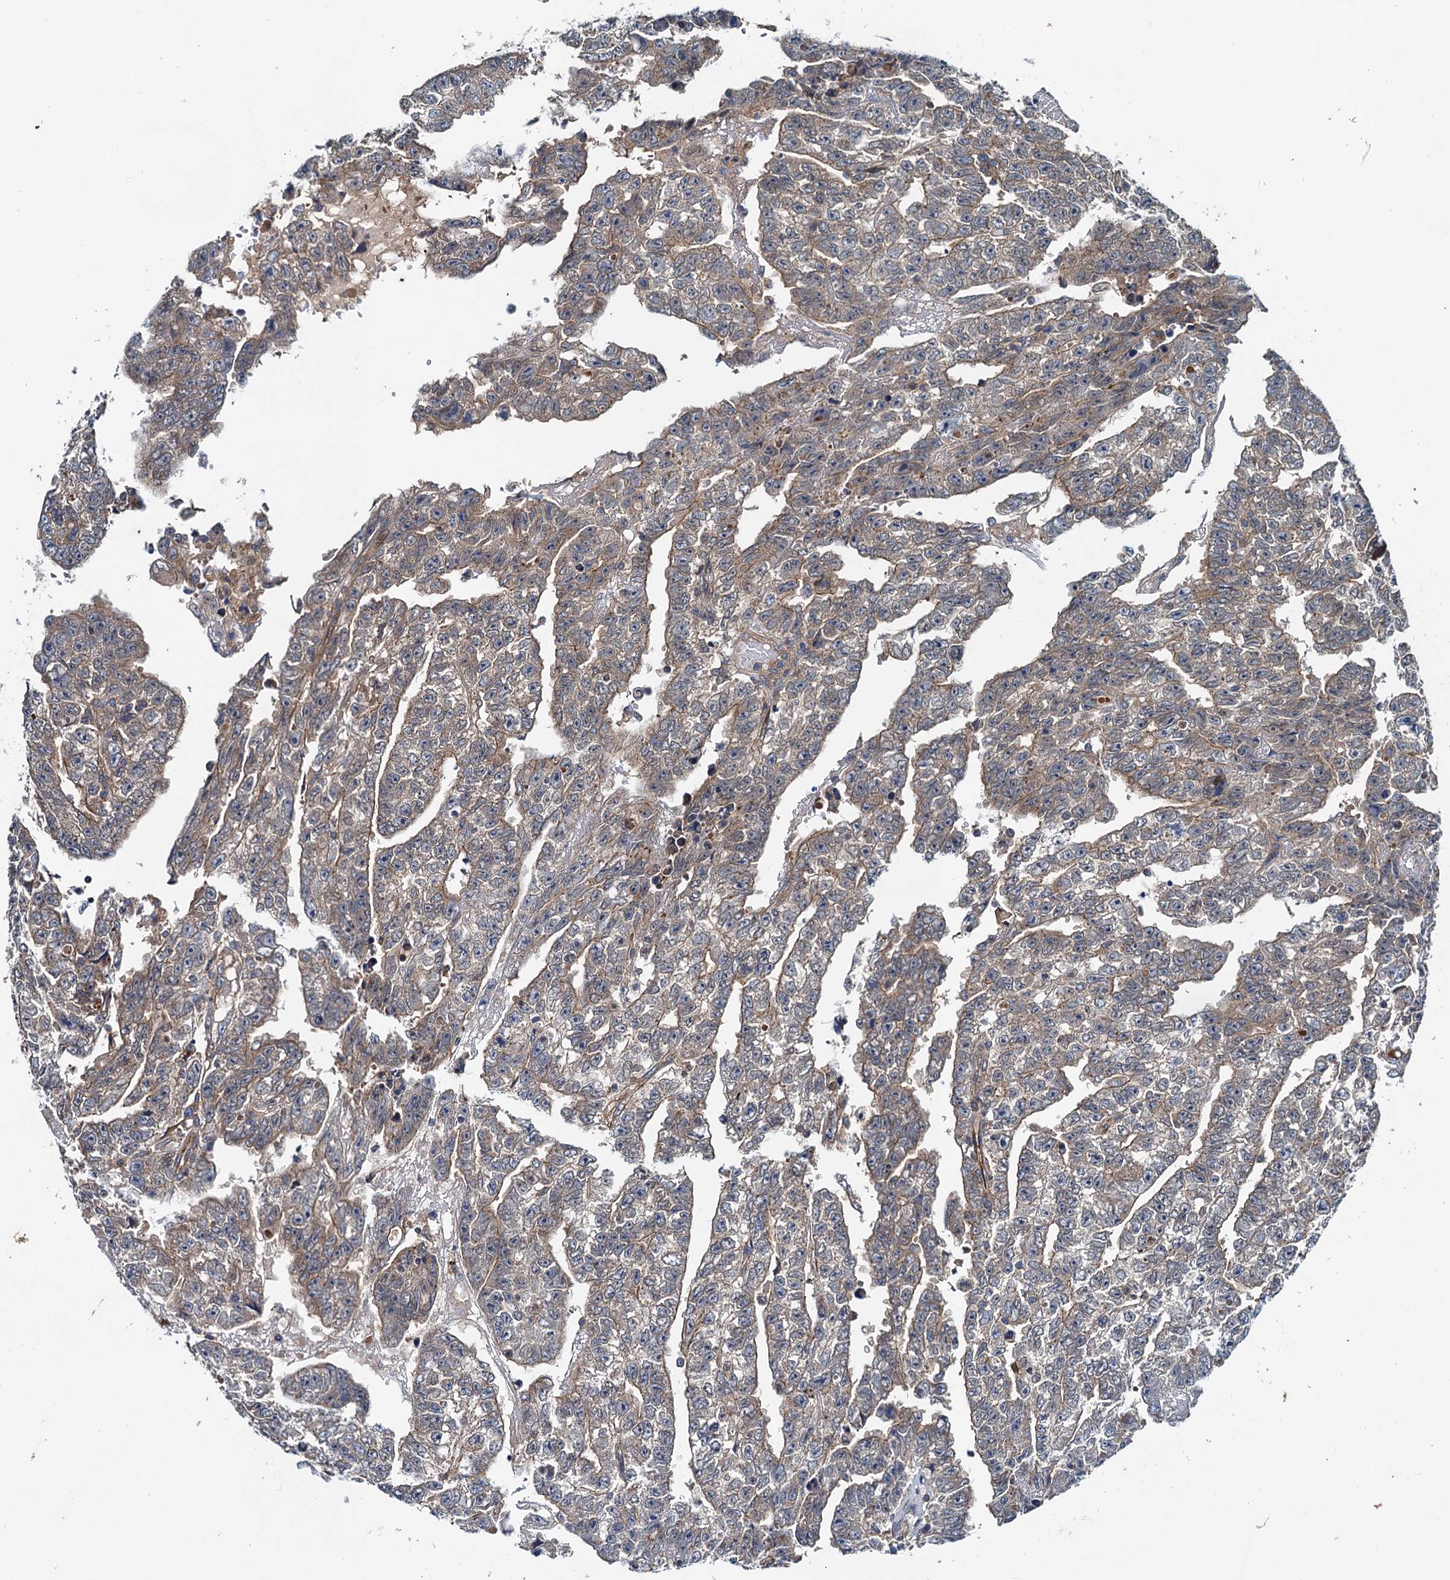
{"staining": {"intensity": "weak", "quantity": ">75%", "location": "cytoplasmic/membranous"}, "tissue": "testis cancer", "cell_type": "Tumor cells", "image_type": "cancer", "snomed": [{"axis": "morphology", "description": "Carcinoma, Embryonal, NOS"}, {"axis": "topography", "description": "Testis"}], "caption": "High-power microscopy captured an immunohistochemistry (IHC) photomicrograph of testis cancer (embryonal carcinoma), revealing weak cytoplasmic/membranous staining in about >75% of tumor cells.", "gene": "EFL1", "patient": {"sex": "male", "age": 25}}